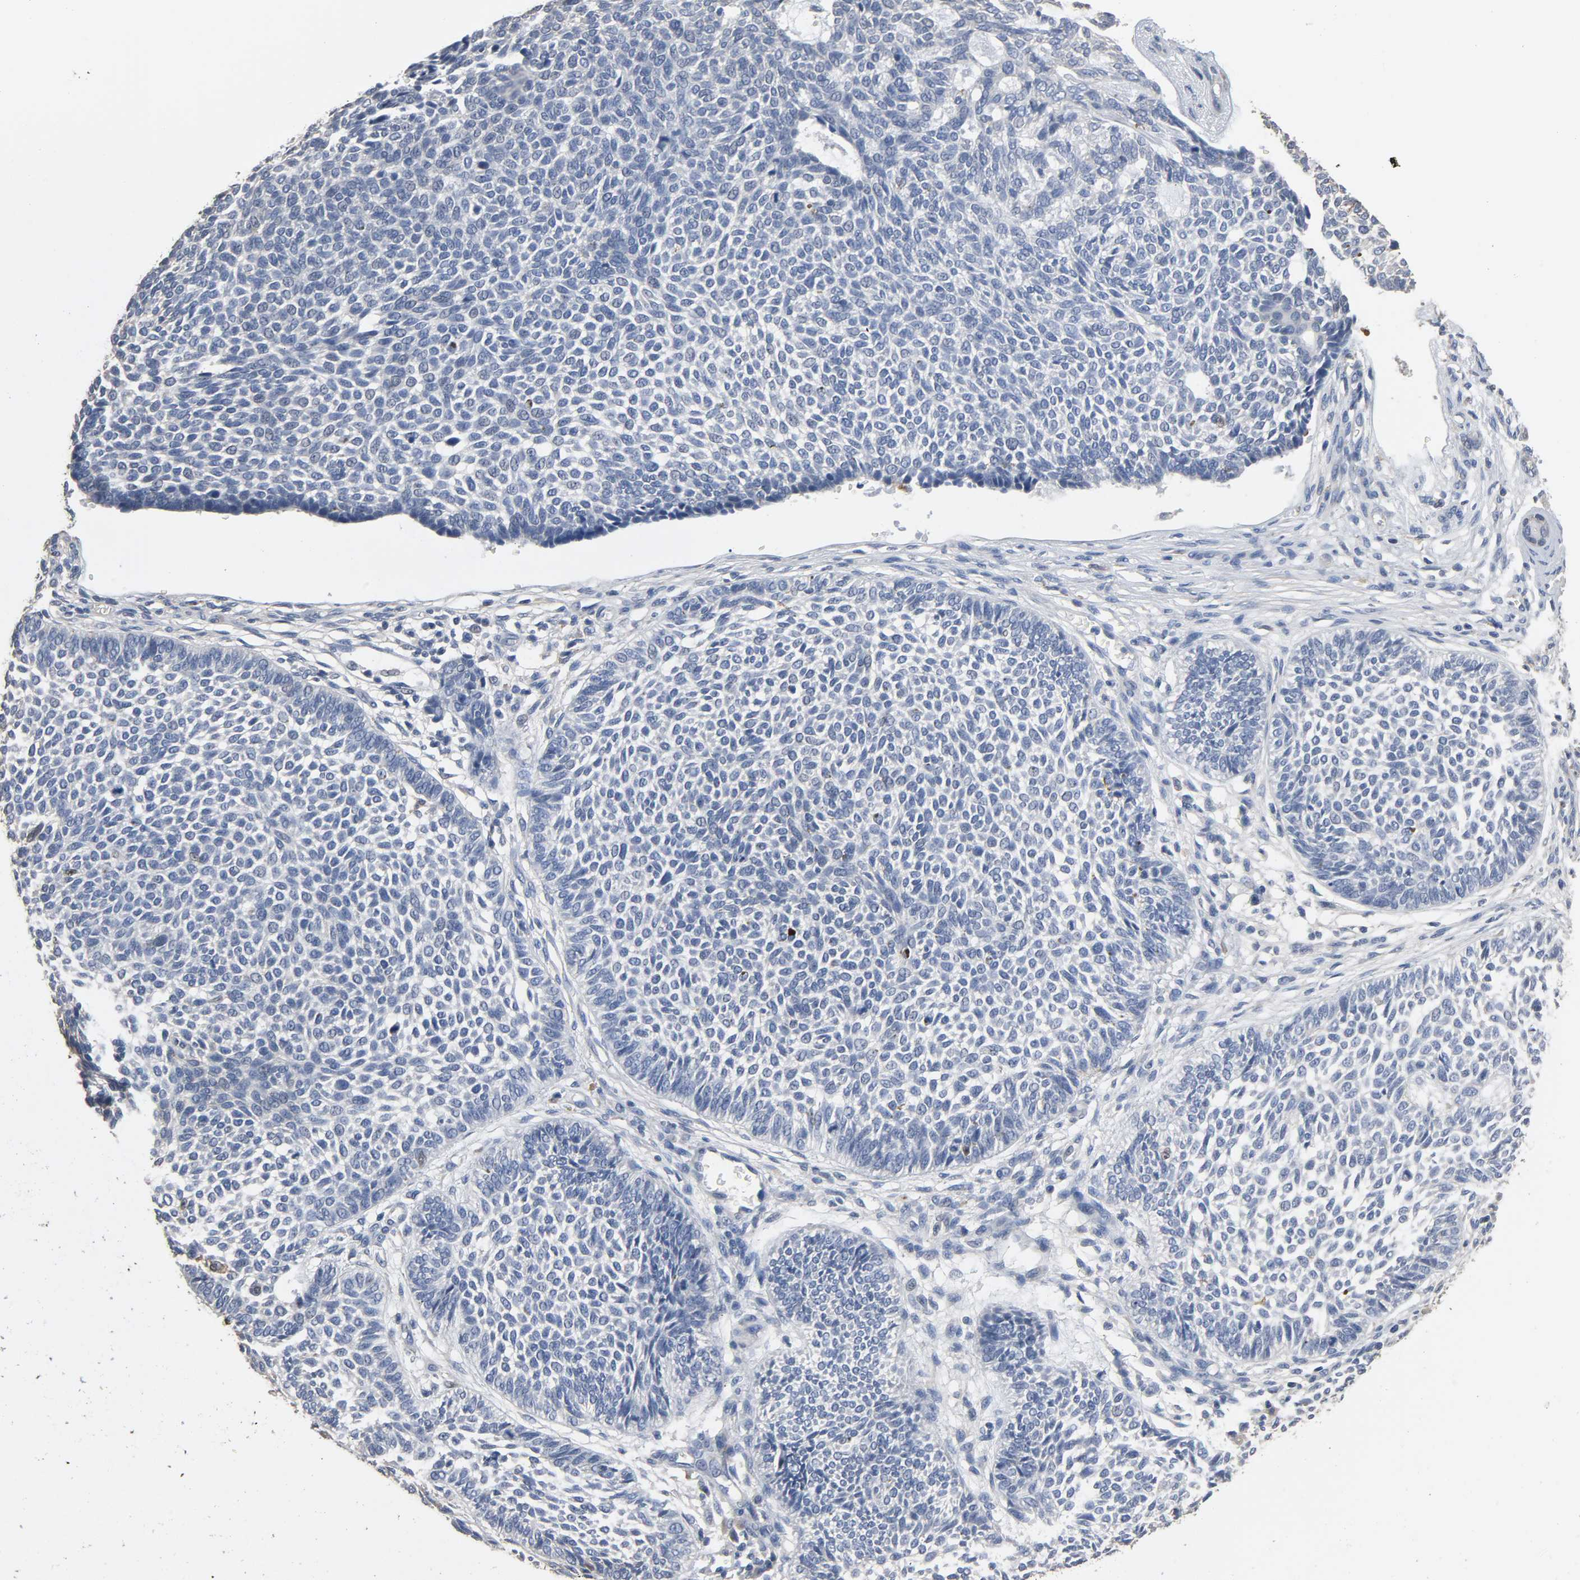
{"staining": {"intensity": "negative", "quantity": "none", "location": "none"}, "tissue": "skin cancer", "cell_type": "Tumor cells", "image_type": "cancer", "snomed": [{"axis": "morphology", "description": "Normal tissue, NOS"}, {"axis": "morphology", "description": "Basal cell carcinoma"}, {"axis": "topography", "description": "Skin"}], "caption": "IHC of human skin cancer (basal cell carcinoma) exhibits no staining in tumor cells. Brightfield microscopy of IHC stained with DAB (3,3'-diaminobenzidine) (brown) and hematoxylin (blue), captured at high magnification.", "gene": "SOX6", "patient": {"sex": "male", "age": 87}}